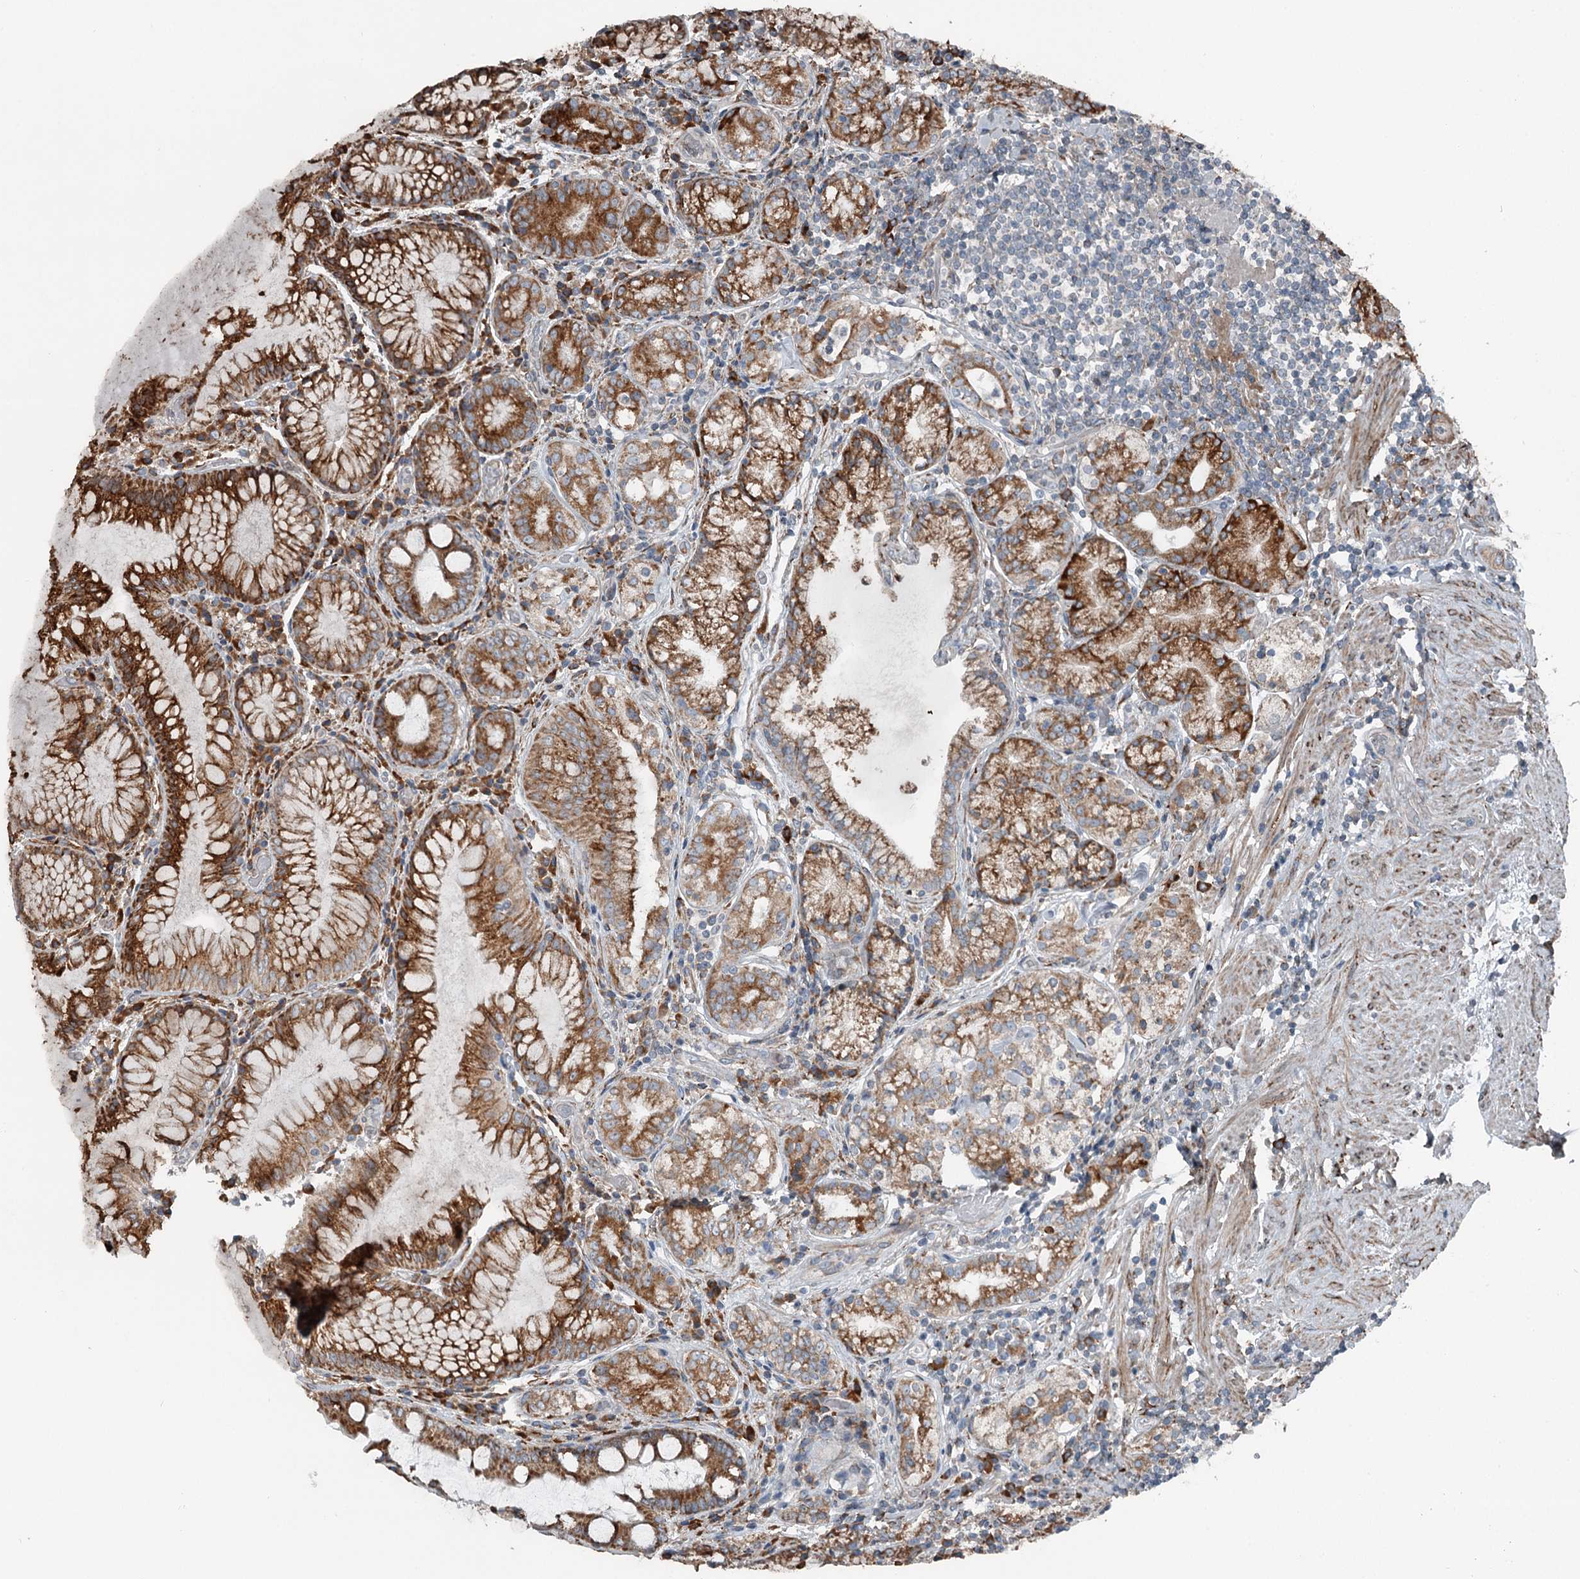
{"staining": {"intensity": "strong", "quantity": ">75%", "location": "cytoplasmic/membranous"}, "tissue": "stomach", "cell_type": "Glandular cells", "image_type": "normal", "snomed": [{"axis": "morphology", "description": "Normal tissue, NOS"}, {"axis": "topography", "description": "Stomach, upper"}, {"axis": "topography", "description": "Stomach, lower"}], "caption": "This is an image of IHC staining of unremarkable stomach, which shows strong expression in the cytoplasmic/membranous of glandular cells.", "gene": "RASSF8", "patient": {"sex": "female", "age": 76}}